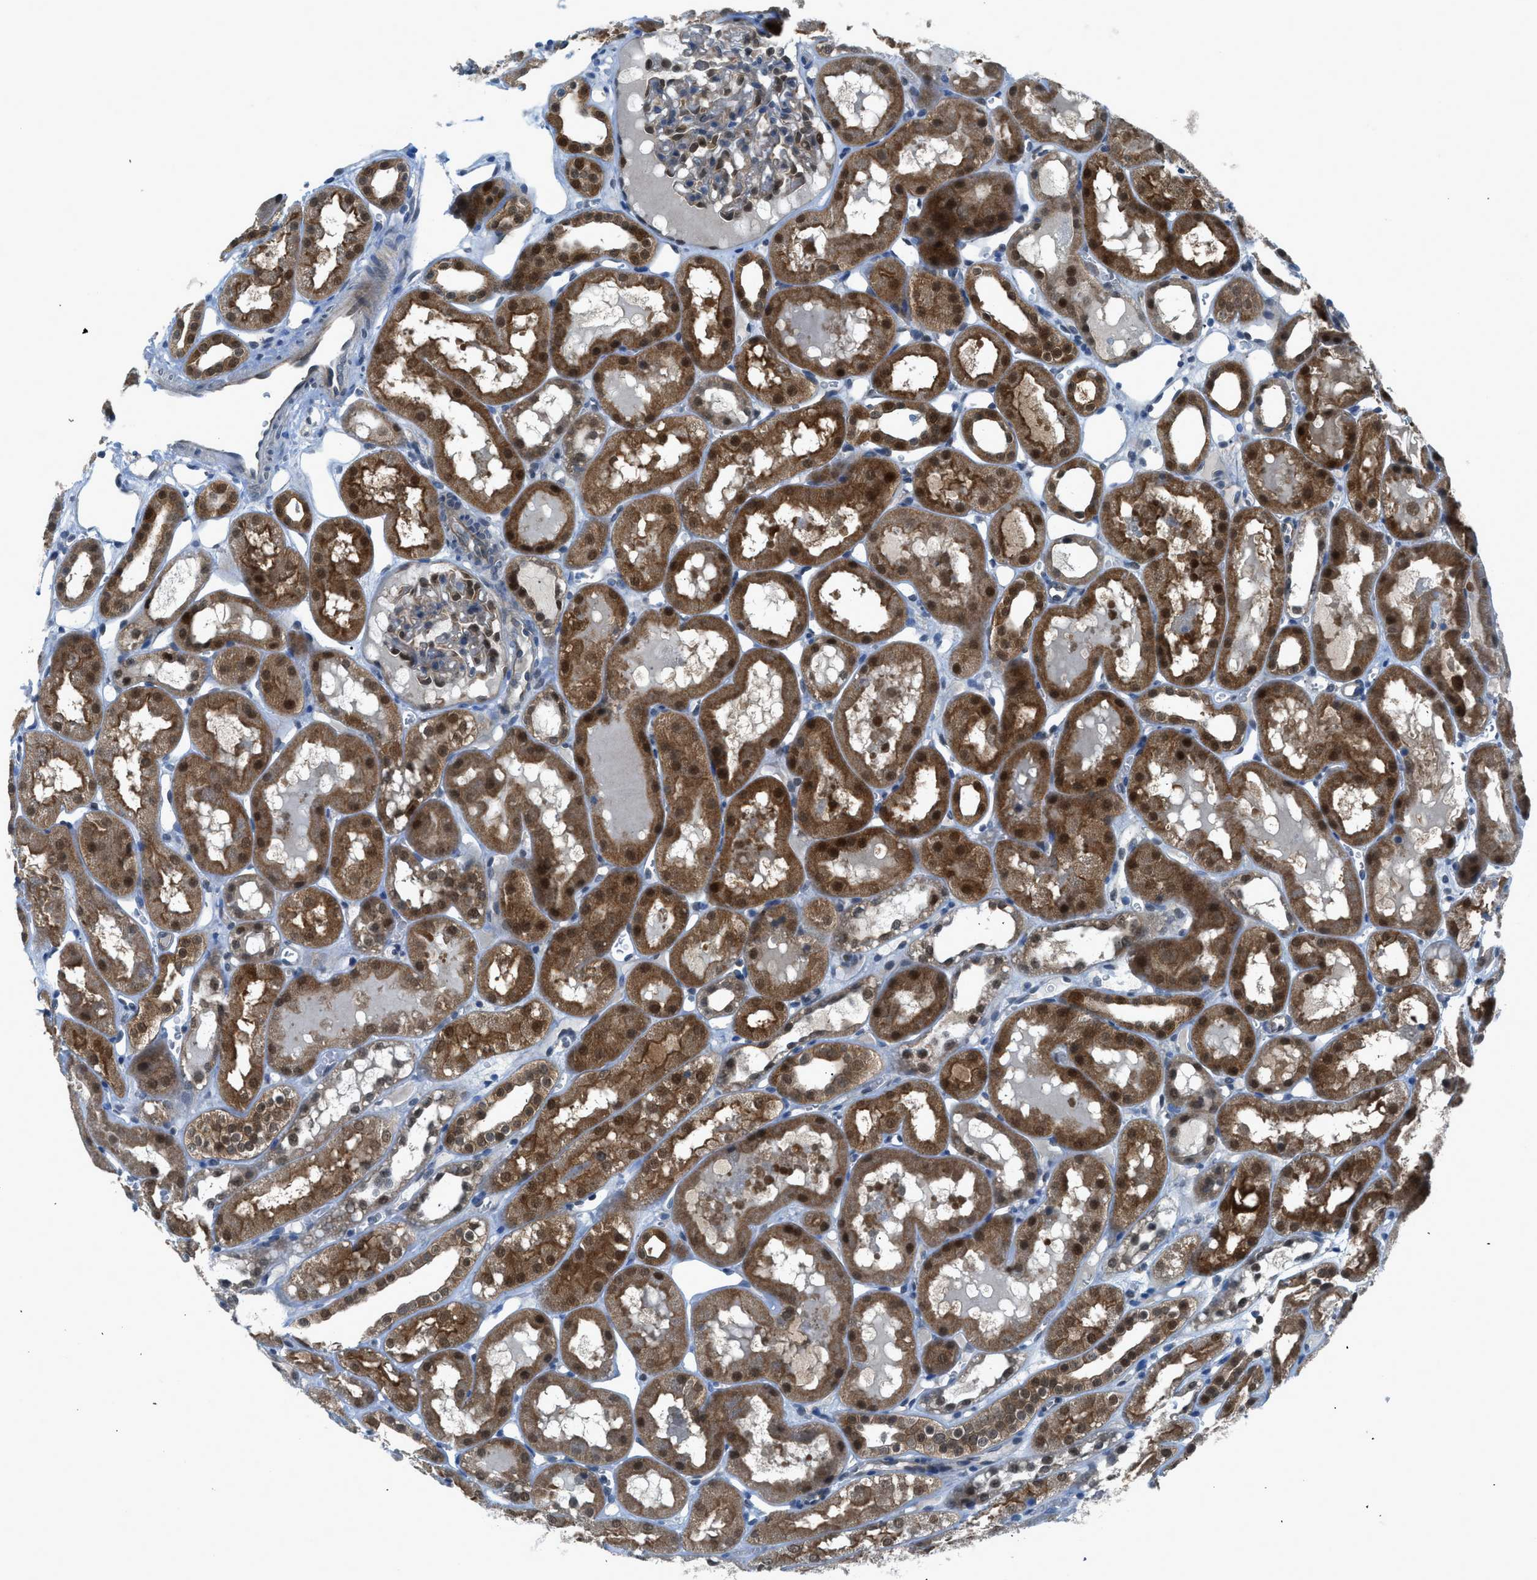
{"staining": {"intensity": "moderate", "quantity": "25%-75%", "location": "nuclear"}, "tissue": "kidney", "cell_type": "Cells in glomeruli", "image_type": "normal", "snomed": [{"axis": "morphology", "description": "Normal tissue, NOS"}, {"axis": "topography", "description": "Kidney"}, {"axis": "topography", "description": "Urinary bladder"}], "caption": "Immunohistochemistry (IHC) staining of benign kidney, which demonstrates medium levels of moderate nuclear staining in about 25%-75% of cells in glomeruli indicating moderate nuclear protein expression. The staining was performed using DAB (brown) for protein detection and nuclei were counterstained in hematoxylin (blue).", "gene": "PRKN", "patient": {"sex": "male", "age": 16}}